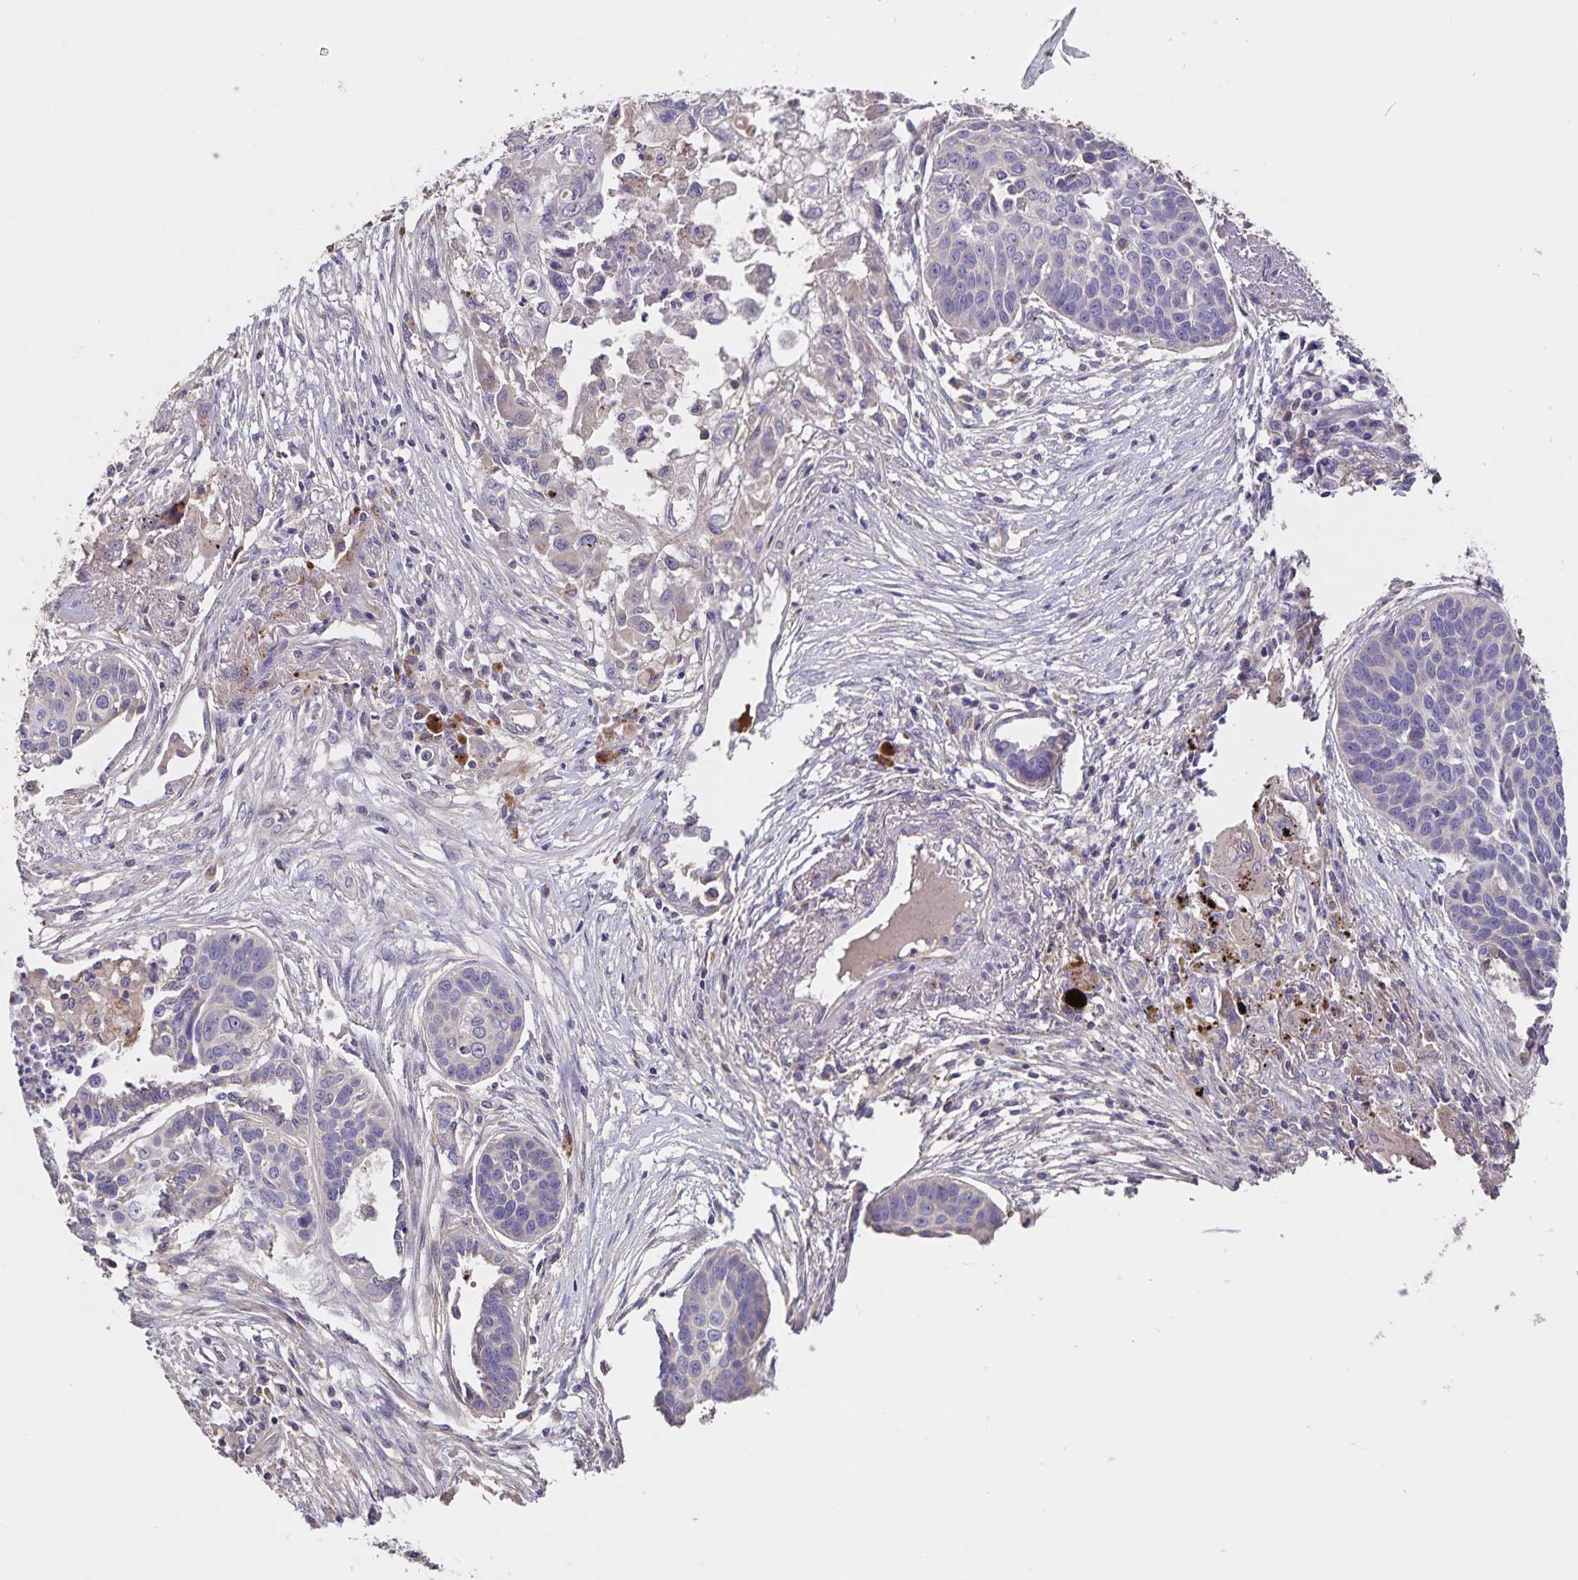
{"staining": {"intensity": "negative", "quantity": "none", "location": "none"}, "tissue": "lung cancer", "cell_type": "Tumor cells", "image_type": "cancer", "snomed": [{"axis": "morphology", "description": "Squamous cell carcinoma, NOS"}, {"axis": "topography", "description": "Lung"}], "caption": "Human lung cancer (squamous cell carcinoma) stained for a protein using immunohistochemistry reveals no expression in tumor cells.", "gene": "FBXL16", "patient": {"sex": "male", "age": 71}}